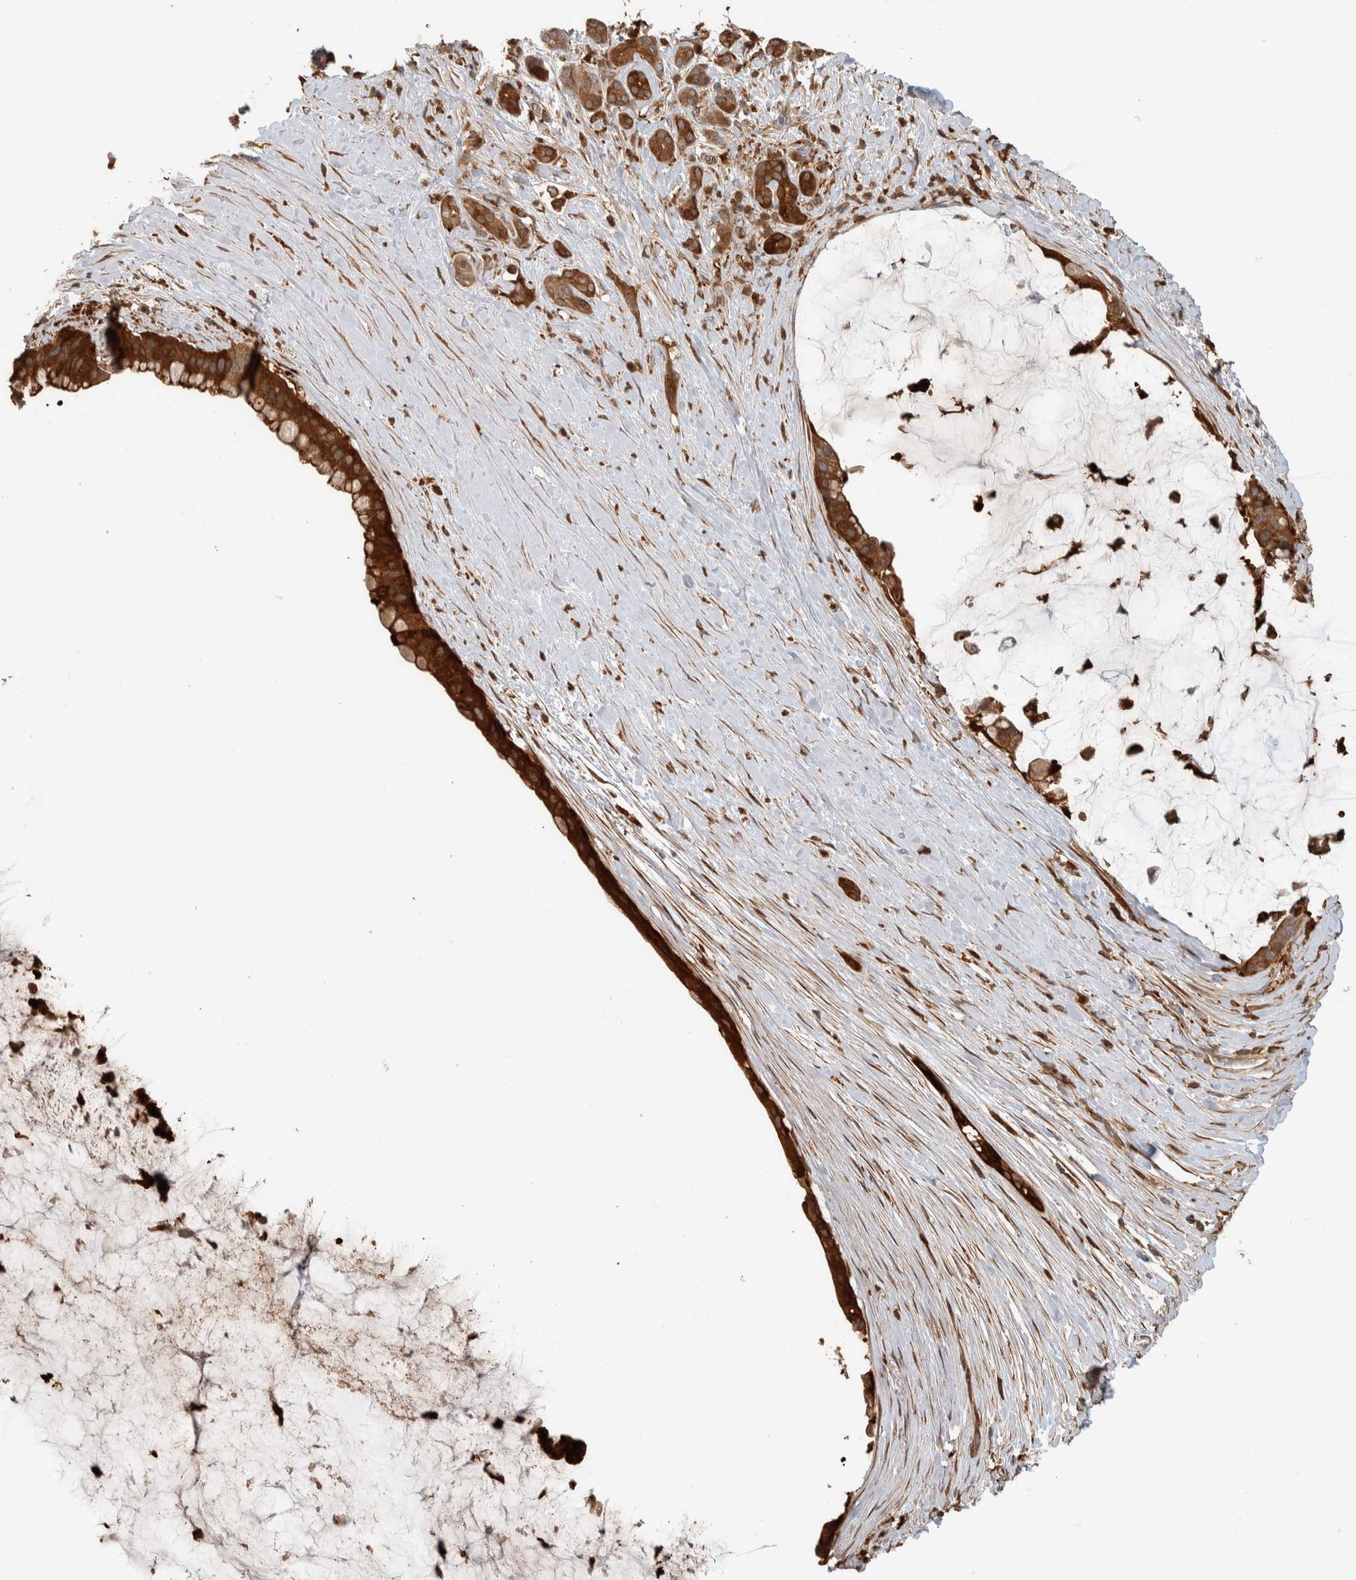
{"staining": {"intensity": "strong", "quantity": ">75%", "location": "cytoplasmic/membranous"}, "tissue": "pancreatic cancer", "cell_type": "Tumor cells", "image_type": "cancer", "snomed": [{"axis": "morphology", "description": "Adenocarcinoma, NOS"}, {"axis": "topography", "description": "Pancreas"}], "caption": "A high amount of strong cytoplasmic/membranous staining is seen in approximately >75% of tumor cells in pancreatic cancer (adenocarcinoma) tissue.", "gene": "CNTROB", "patient": {"sex": "male", "age": 41}}